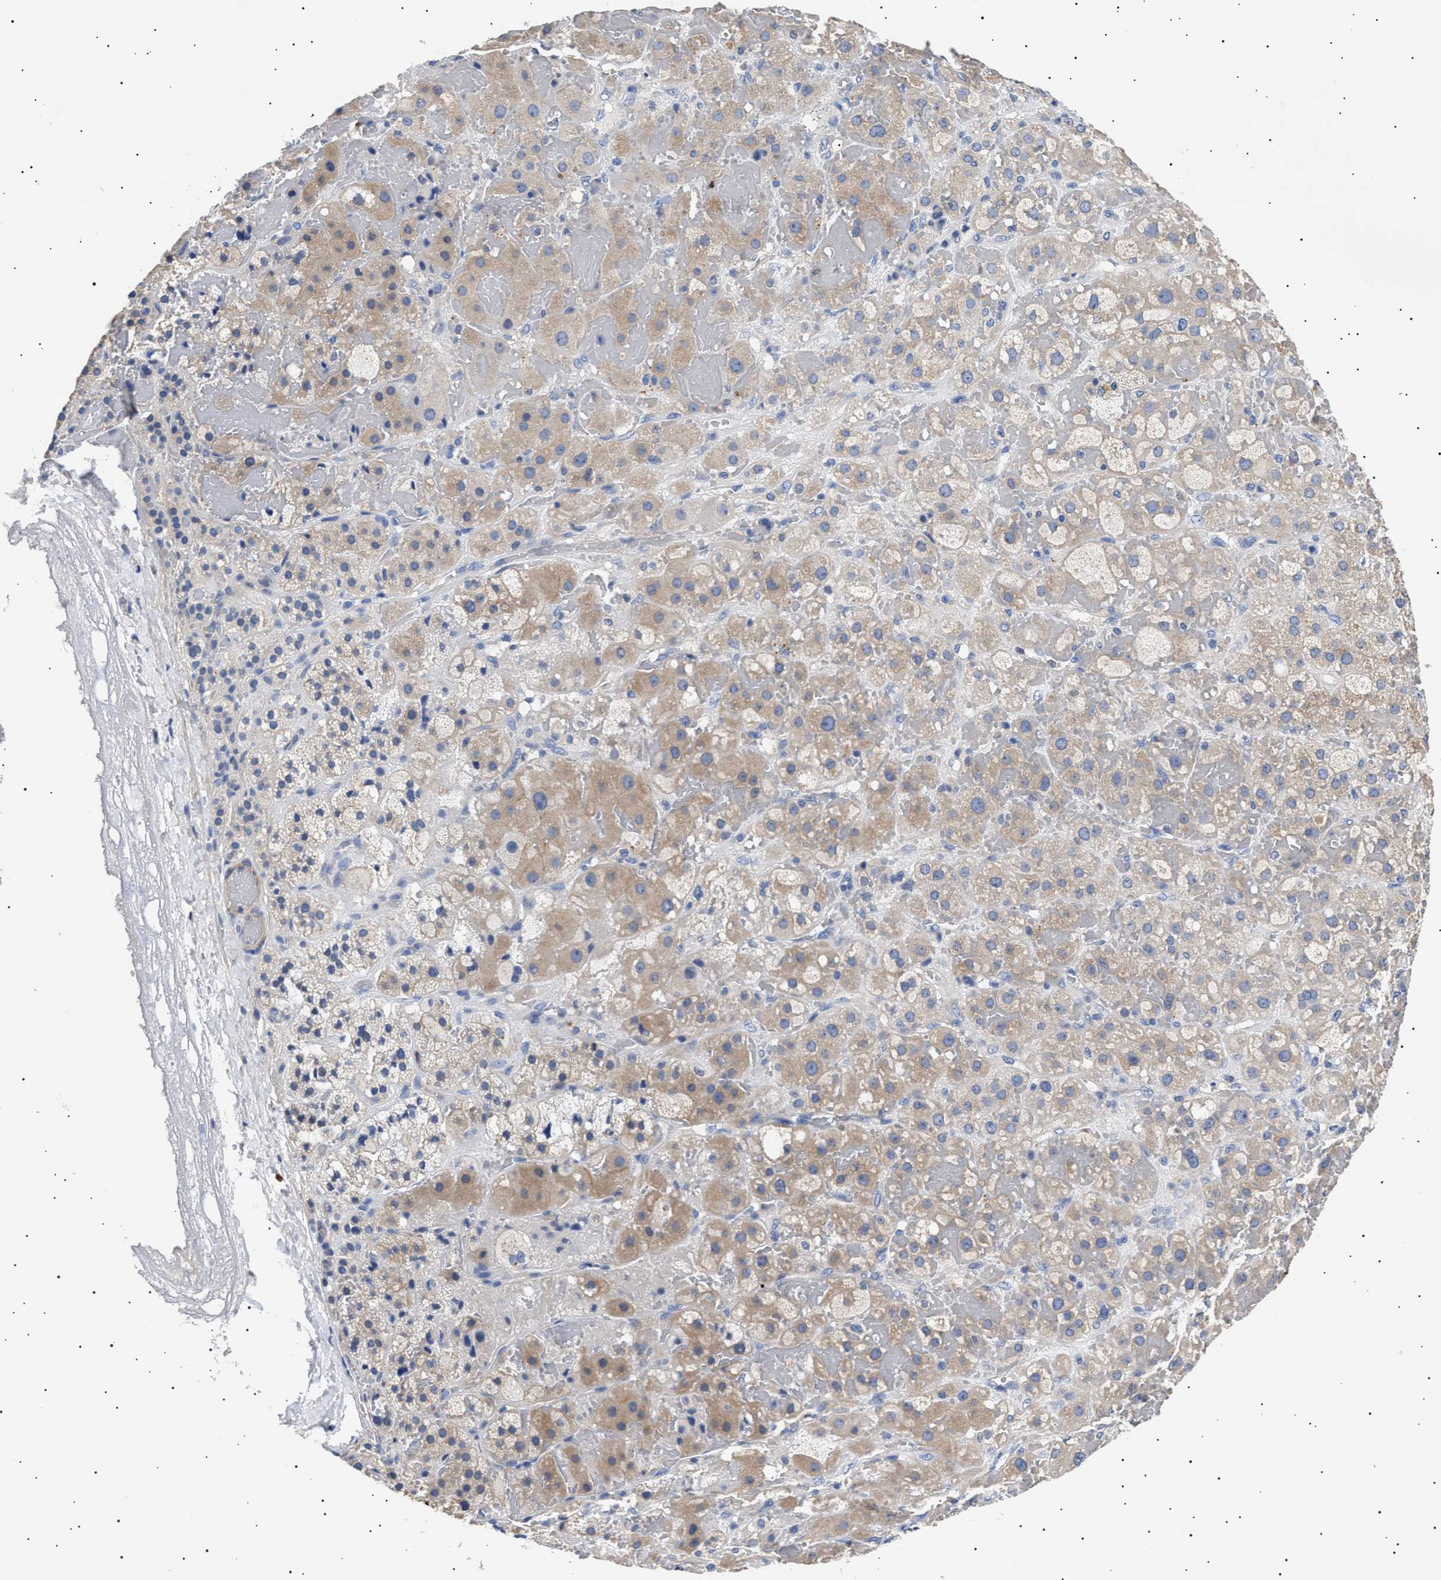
{"staining": {"intensity": "moderate", "quantity": "<25%", "location": "cytoplasmic/membranous"}, "tissue": "adrenal gland", "cell_type": "Glandular cells", "image_type": "normal", "snomed": [{"axis": "morphology", "description": "Normal tissue, NOS"}, {"axis": "topography", "description": "Adrenal gland"}], "caption": "The immunohistochemical stain shows moderate cytoplasmic/membranous staining in glandular cells of unremarkable adrenal gland. (DAB (3,3'-diaminobenzidine) IHC with brightfield microscopy, high magnification).", "gene": "HEMGN", "patient": {"sex": "female", "age": 47}}